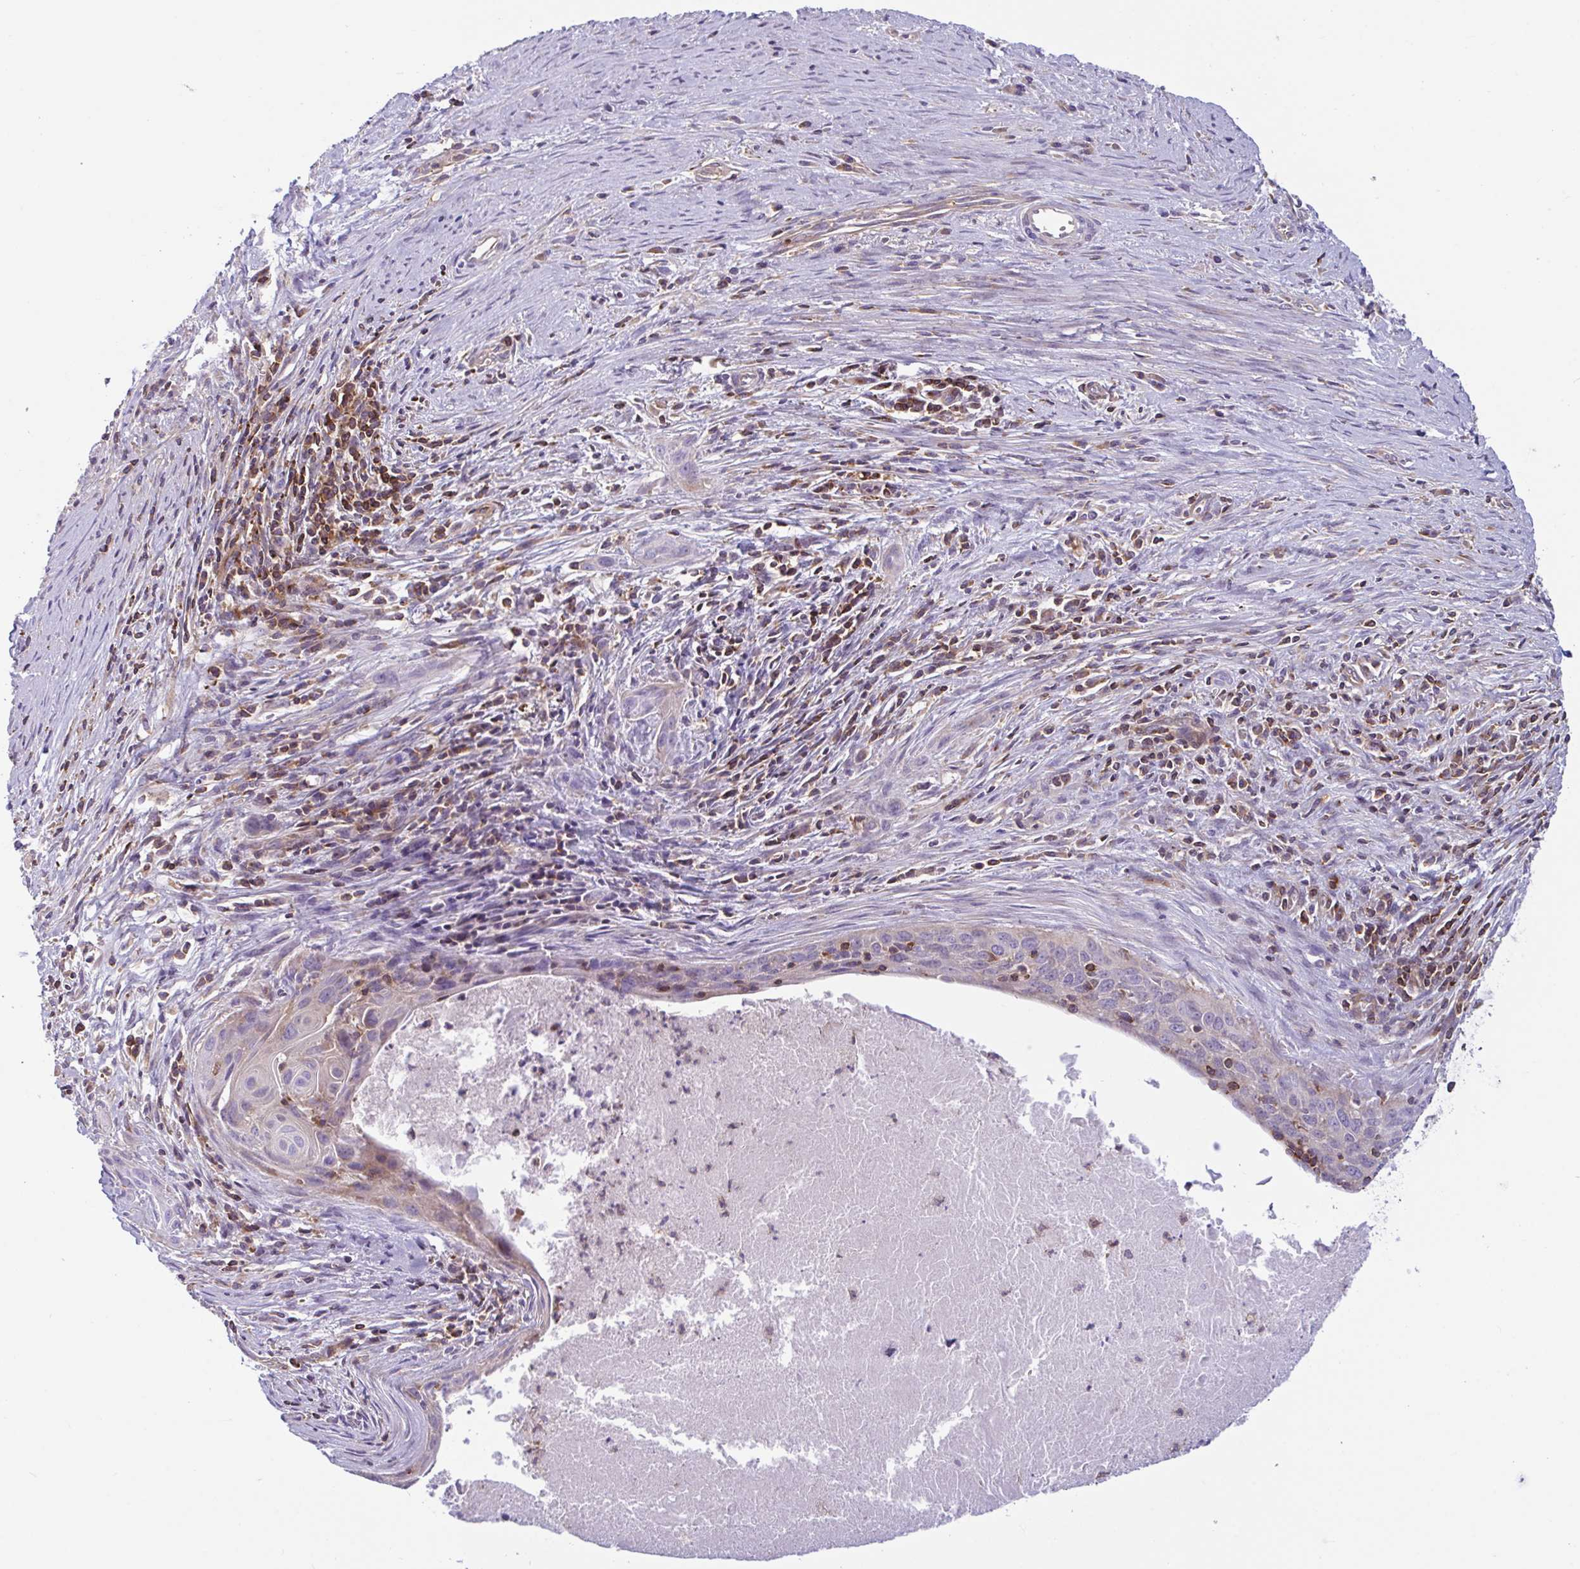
{"staining": {"intensity": "negative", "quantity": "none", "location": "none"}, "tissue": "cervical cancer", "cell_type": "Tumor cells", "image_type": "cancer", "snomed": [{"axis": "morphology", "description": "Squamous cell carcinoma, NOS"}, {"axis": "topography", "description": "Cervix"}], "caption": "Immunohistochemistry (IHC) photomicrograph of human squamous cell carcinoma (cervical) stained for a protein (brown), which exhibits no positivity in tumor cells.", "gene": "TSC22D3", "patient": {"sex": "female", "age": 55}}